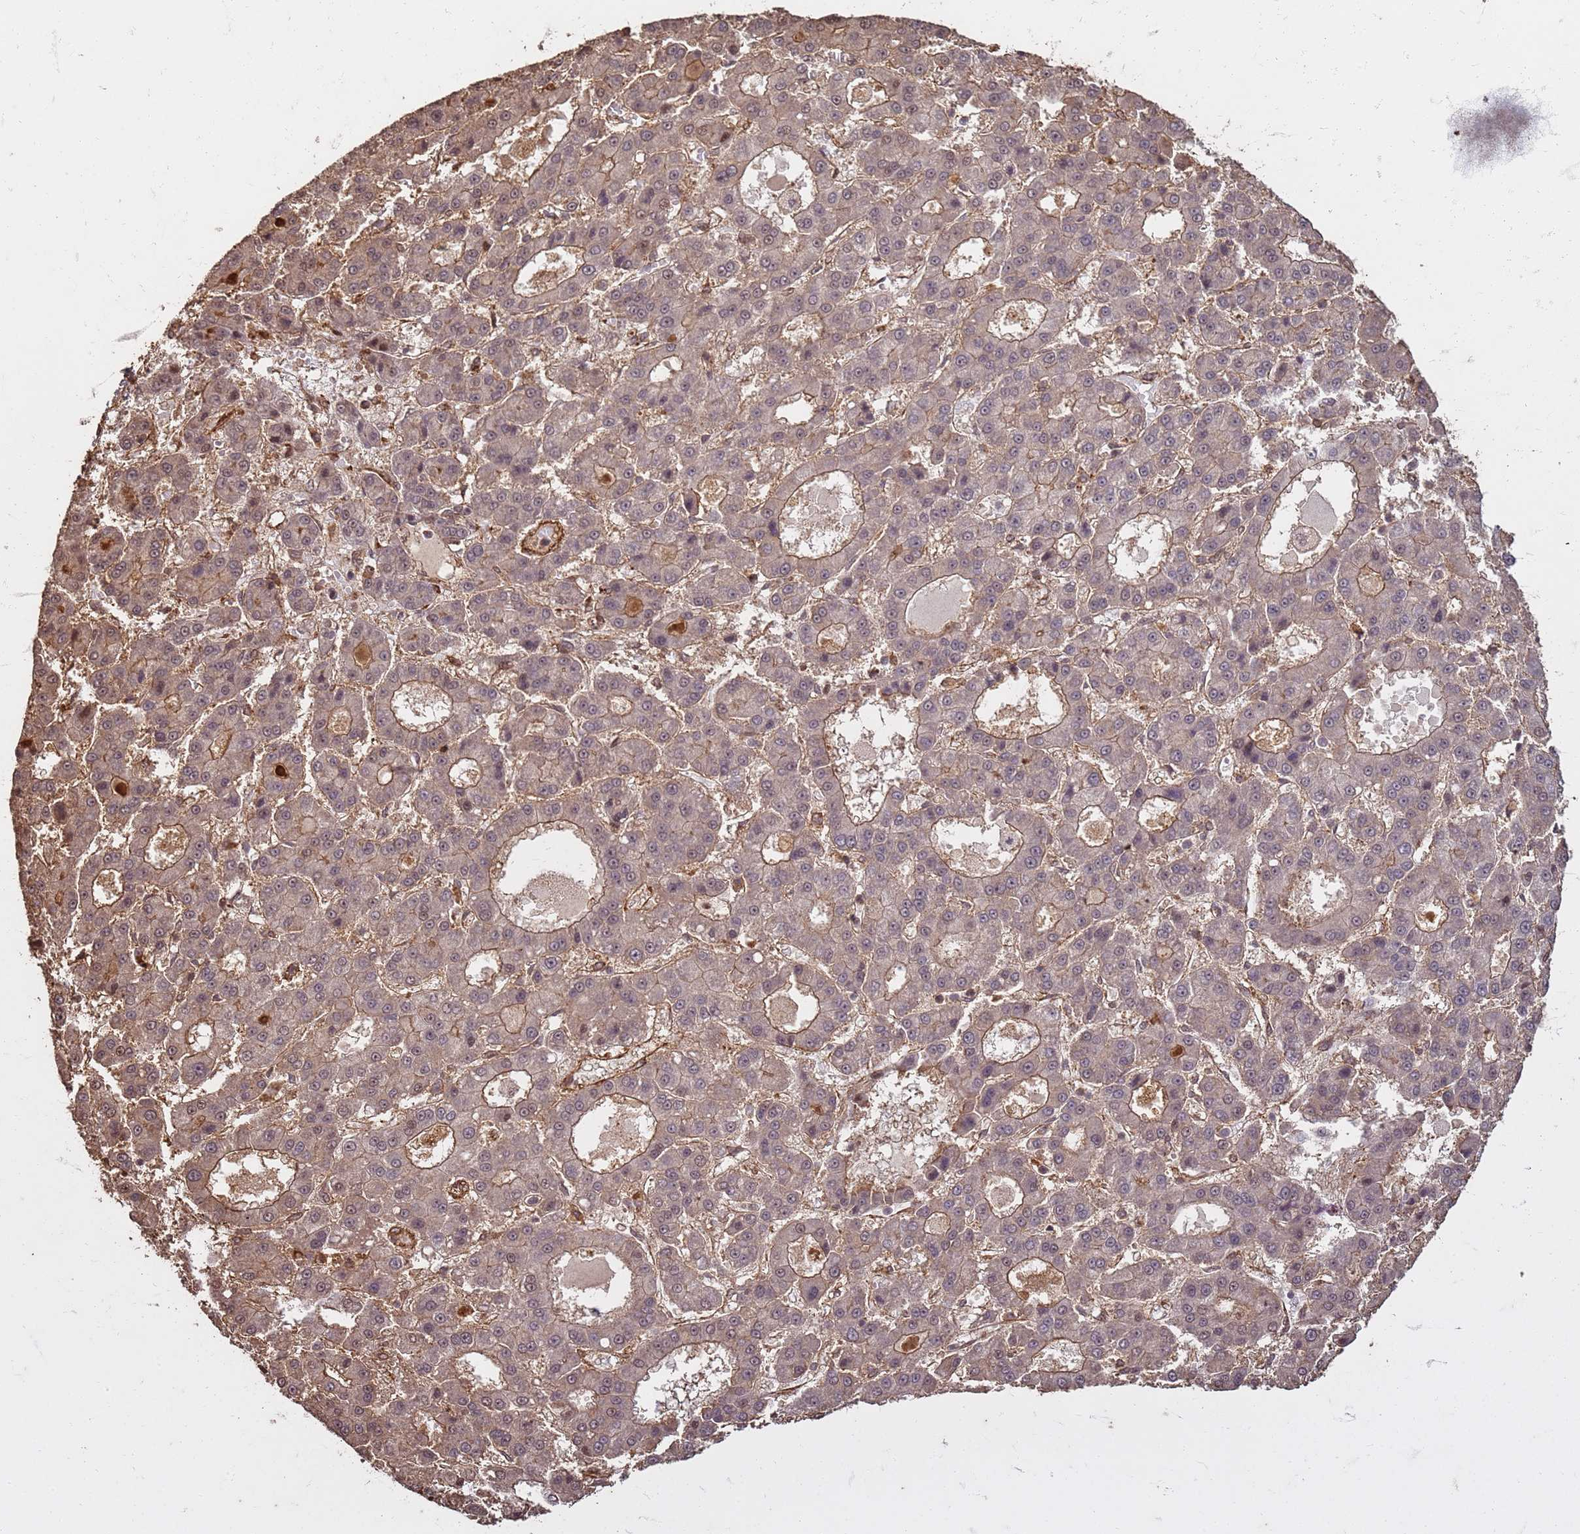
{"staining": {"intensity": "weak", "quantity": "25%-75%", "location": "cytoplasmic/membranous"}, "tissue": "liver cancer", "cell_type": "Tumor cells", "image_type": "cancer", "snomed": [{"axis": "morphology", "description": "Carcinoma, Hepatocellular, NOS"}, {"axis": "topography", "description": "Liver"}], "caption": "Hepatocellular carcinoma (liver) tissue reveals weak cytoplasmic/membranous staining in approximately 25%-75% of tumor cells (DAB IHC, brown staining for protein, blue staining for nuclei).", "gene": "KIF26A", "patient": {"sex": "male", "age": 70}}